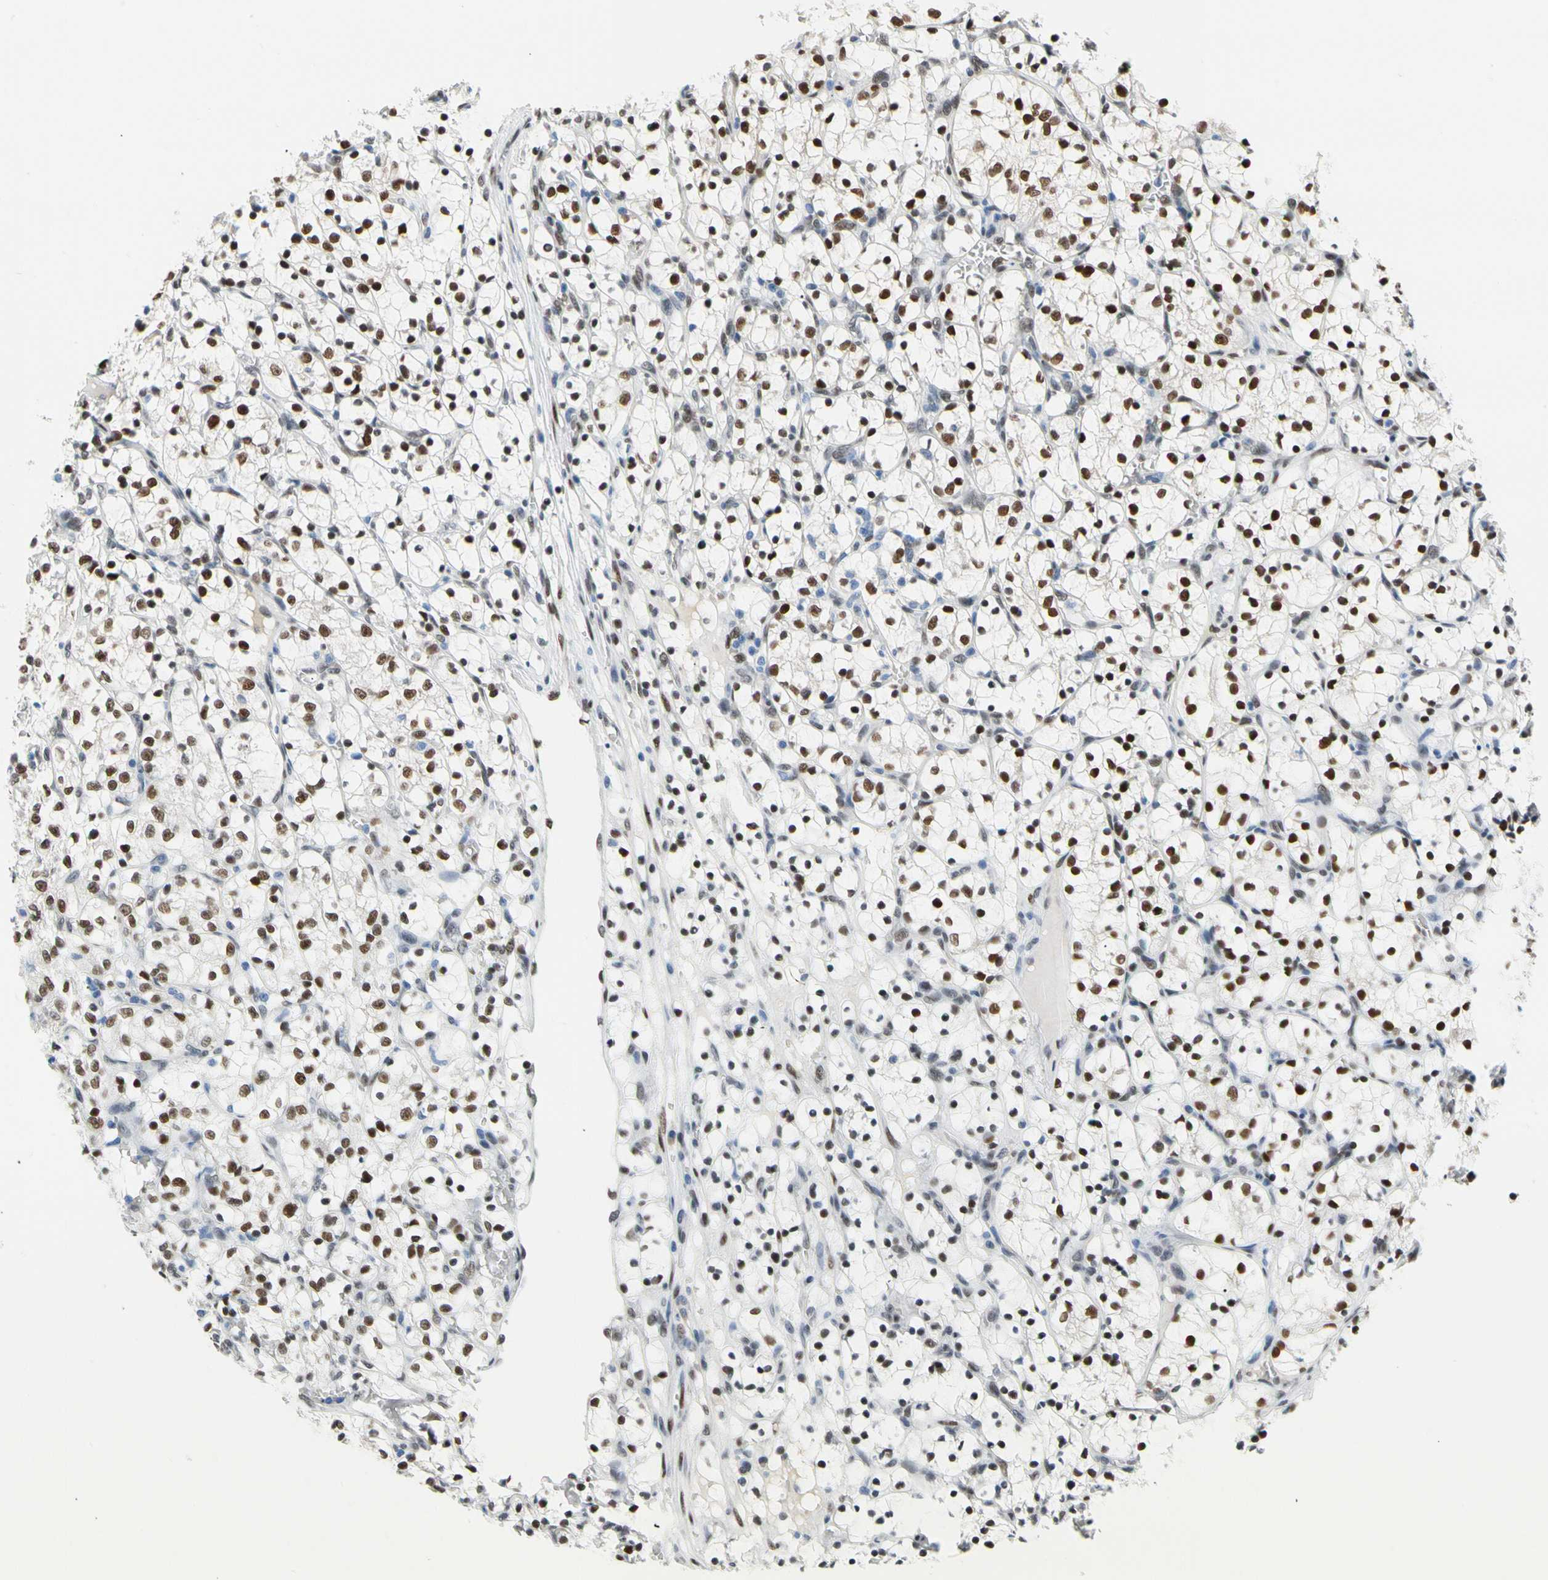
{"staining": {"intensity": "moderate", "quantity": ">75%", "location": "nuclear"}, "tissue": "renal cancer", "cell_type": "Tumor cells", "image_type": "cancer", "snomed": [{"axis": "morphology", "description": "Adenocarcinoma, NOS"}, {"axis": "topography", "description": "Kidney"}], "caption": "IHC (DAB (3,3'-diaminobenzidine)) staining of renal cancer displays moderate nuclear protein staining in about >75% of tumor cells. (Brightfield microscopy of DAB IHC at high magnification).", "gene": "NFIA", "patient": {"sex": "female", "age": 69}}